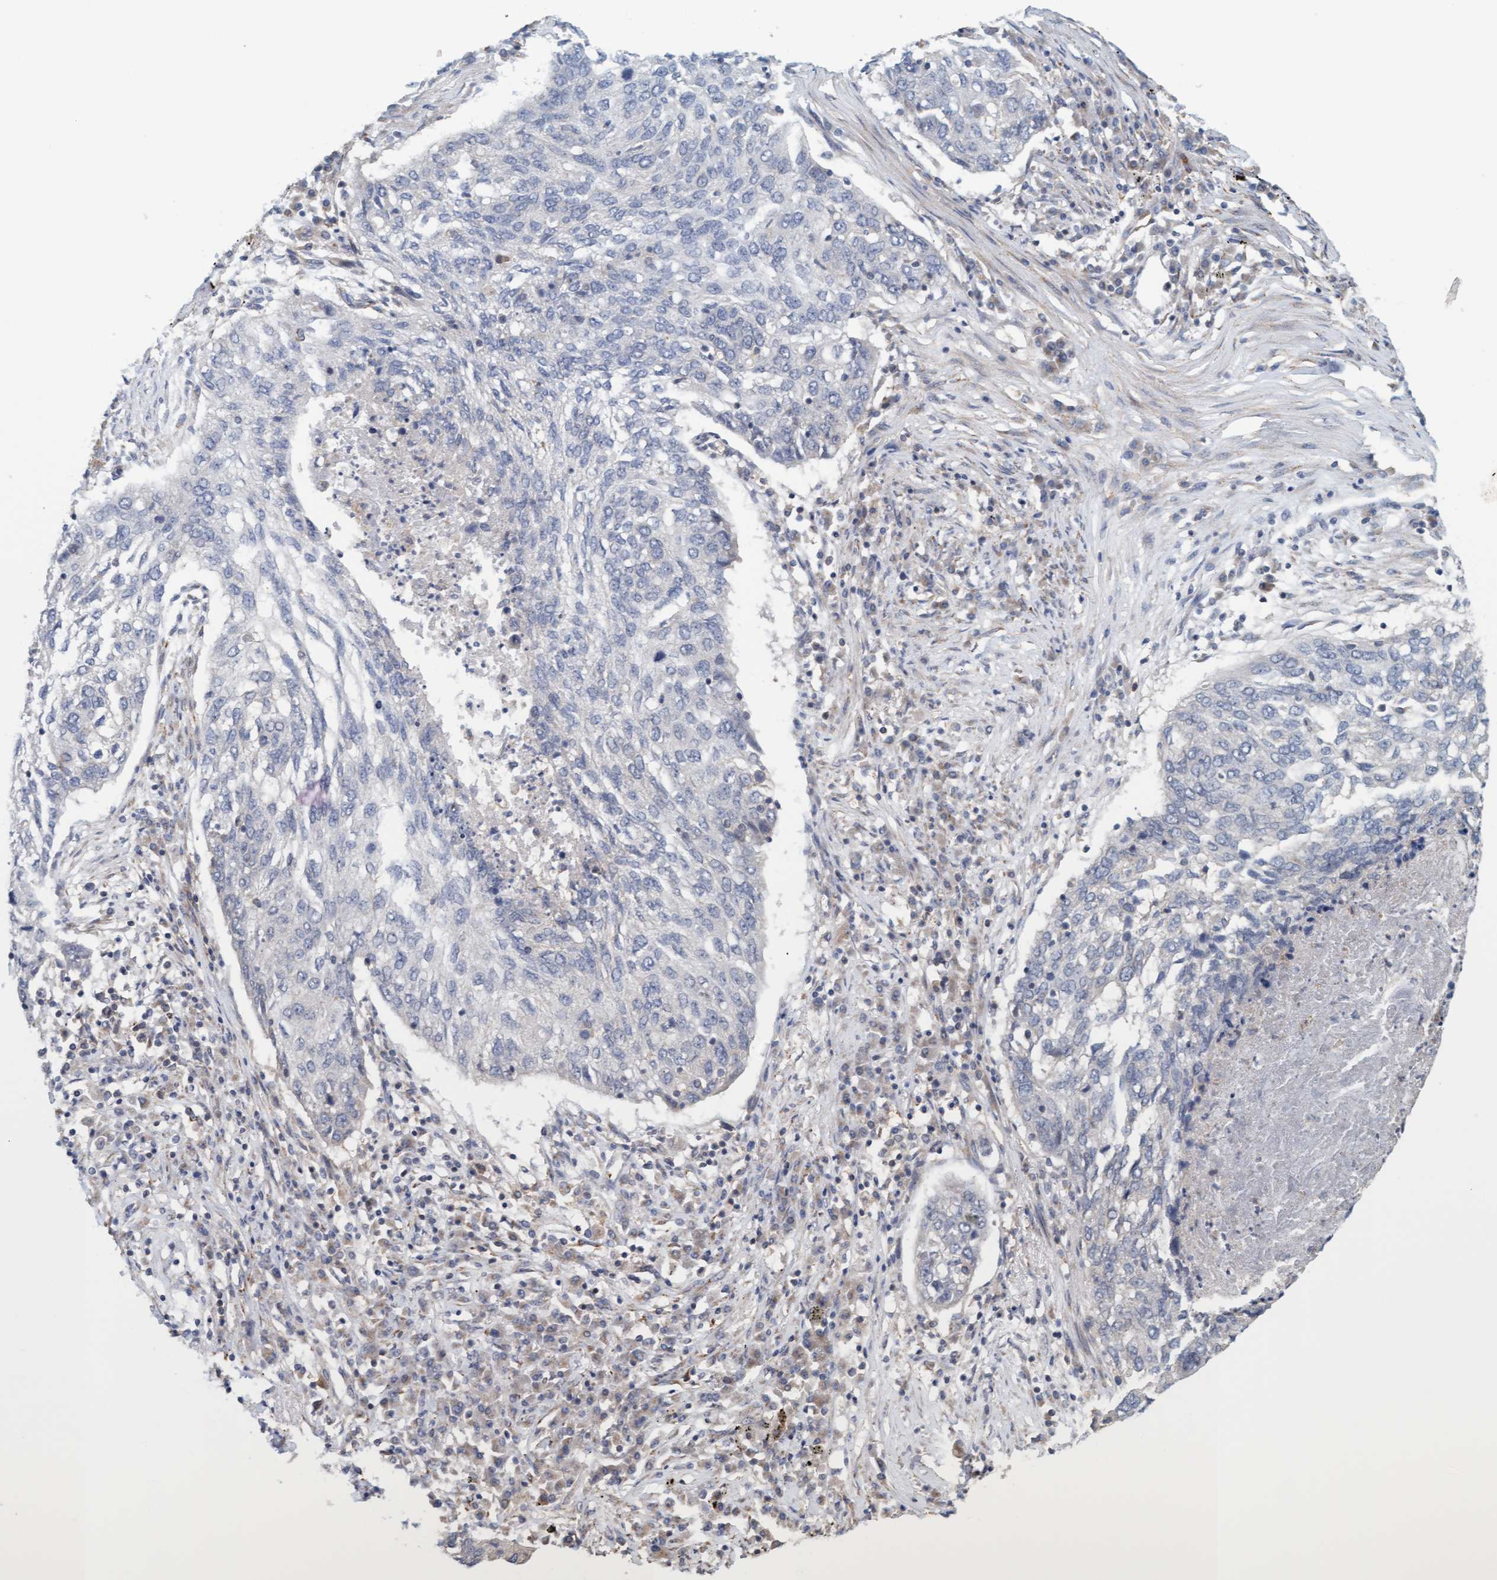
{"staining": {"intensity": "negative", "quantity": "none", "location": "none"}, "tissue": "lung cancer", "cell_type": "Tumor cells", "image_type": "cancer", "snomed": [{"axis": "morphology", "description": "Squamous cell carcinoma, NOS"}, {"axis": "topography", "description": "Lung"}], "caption": "An image of lung cancer stained for a protein demonstrates no brown staining in tumor cells.", "gene": "UBAP1", "patient": {"sex": "female", "age": 63}}